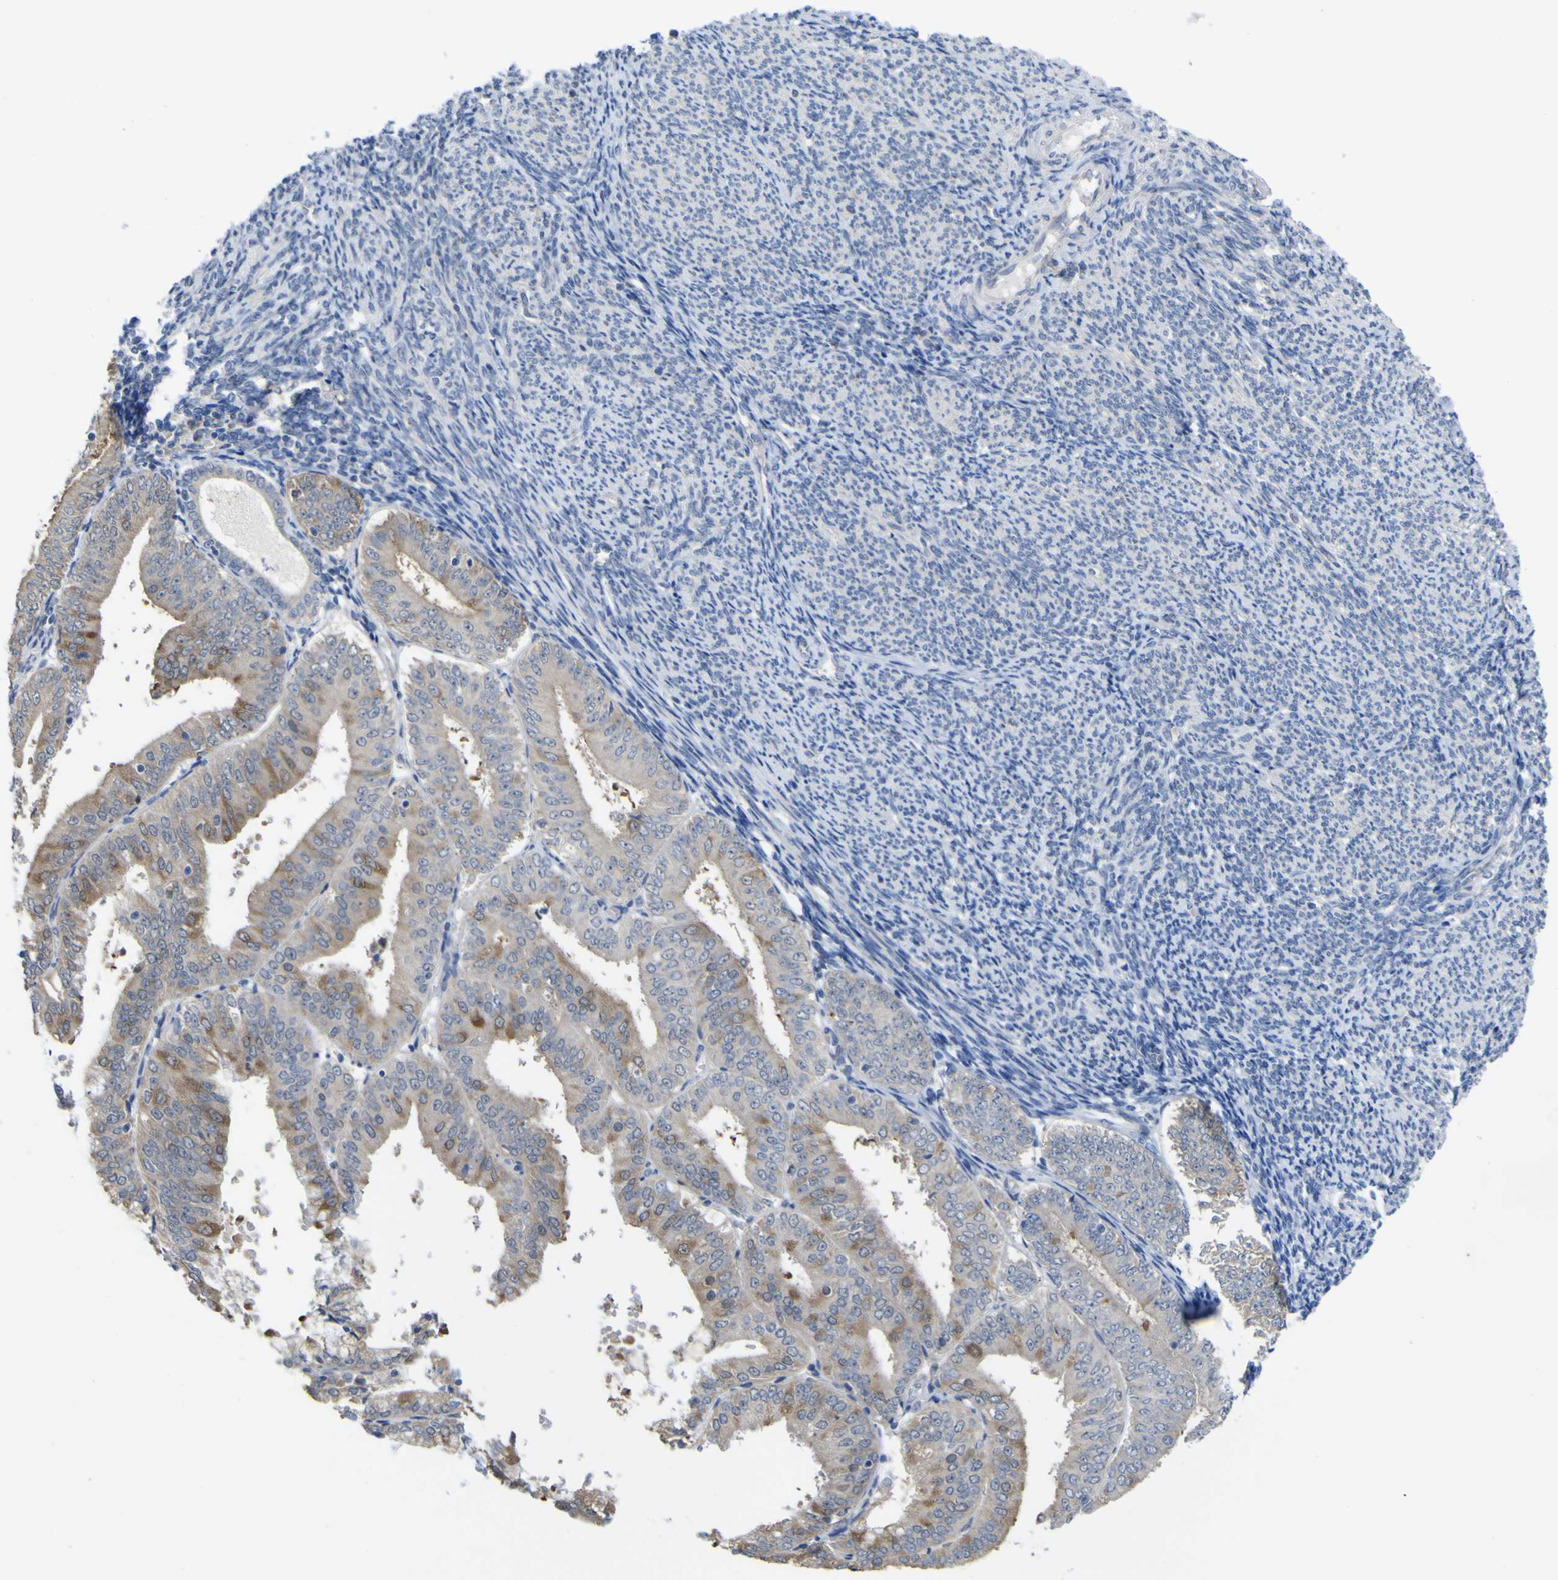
{"staining": {"intensity": "moderate", "quantity": "<25%", "location": "cytoplasmic/membranous"}, "tissue": "endometrial cancer", "cell_type": "Tumor cells", "image_type": "cancer", "snomed": [{"axis": "morphology", "description": "Adenocarcinoma, NOS"}, {"axis": "topography", "description": "Endometrium"}], "caption": "This photomicrograph shows endometrial adenocarcinoma stained with IHC to label a protein in brown. The cytoplasmic/membranous of tumor cells show moderate positivity for the protein. Nuclei are counter-stained blue.", "gene": "TNFRSF11A", "patient": {"sex": "female", "age": 63}}